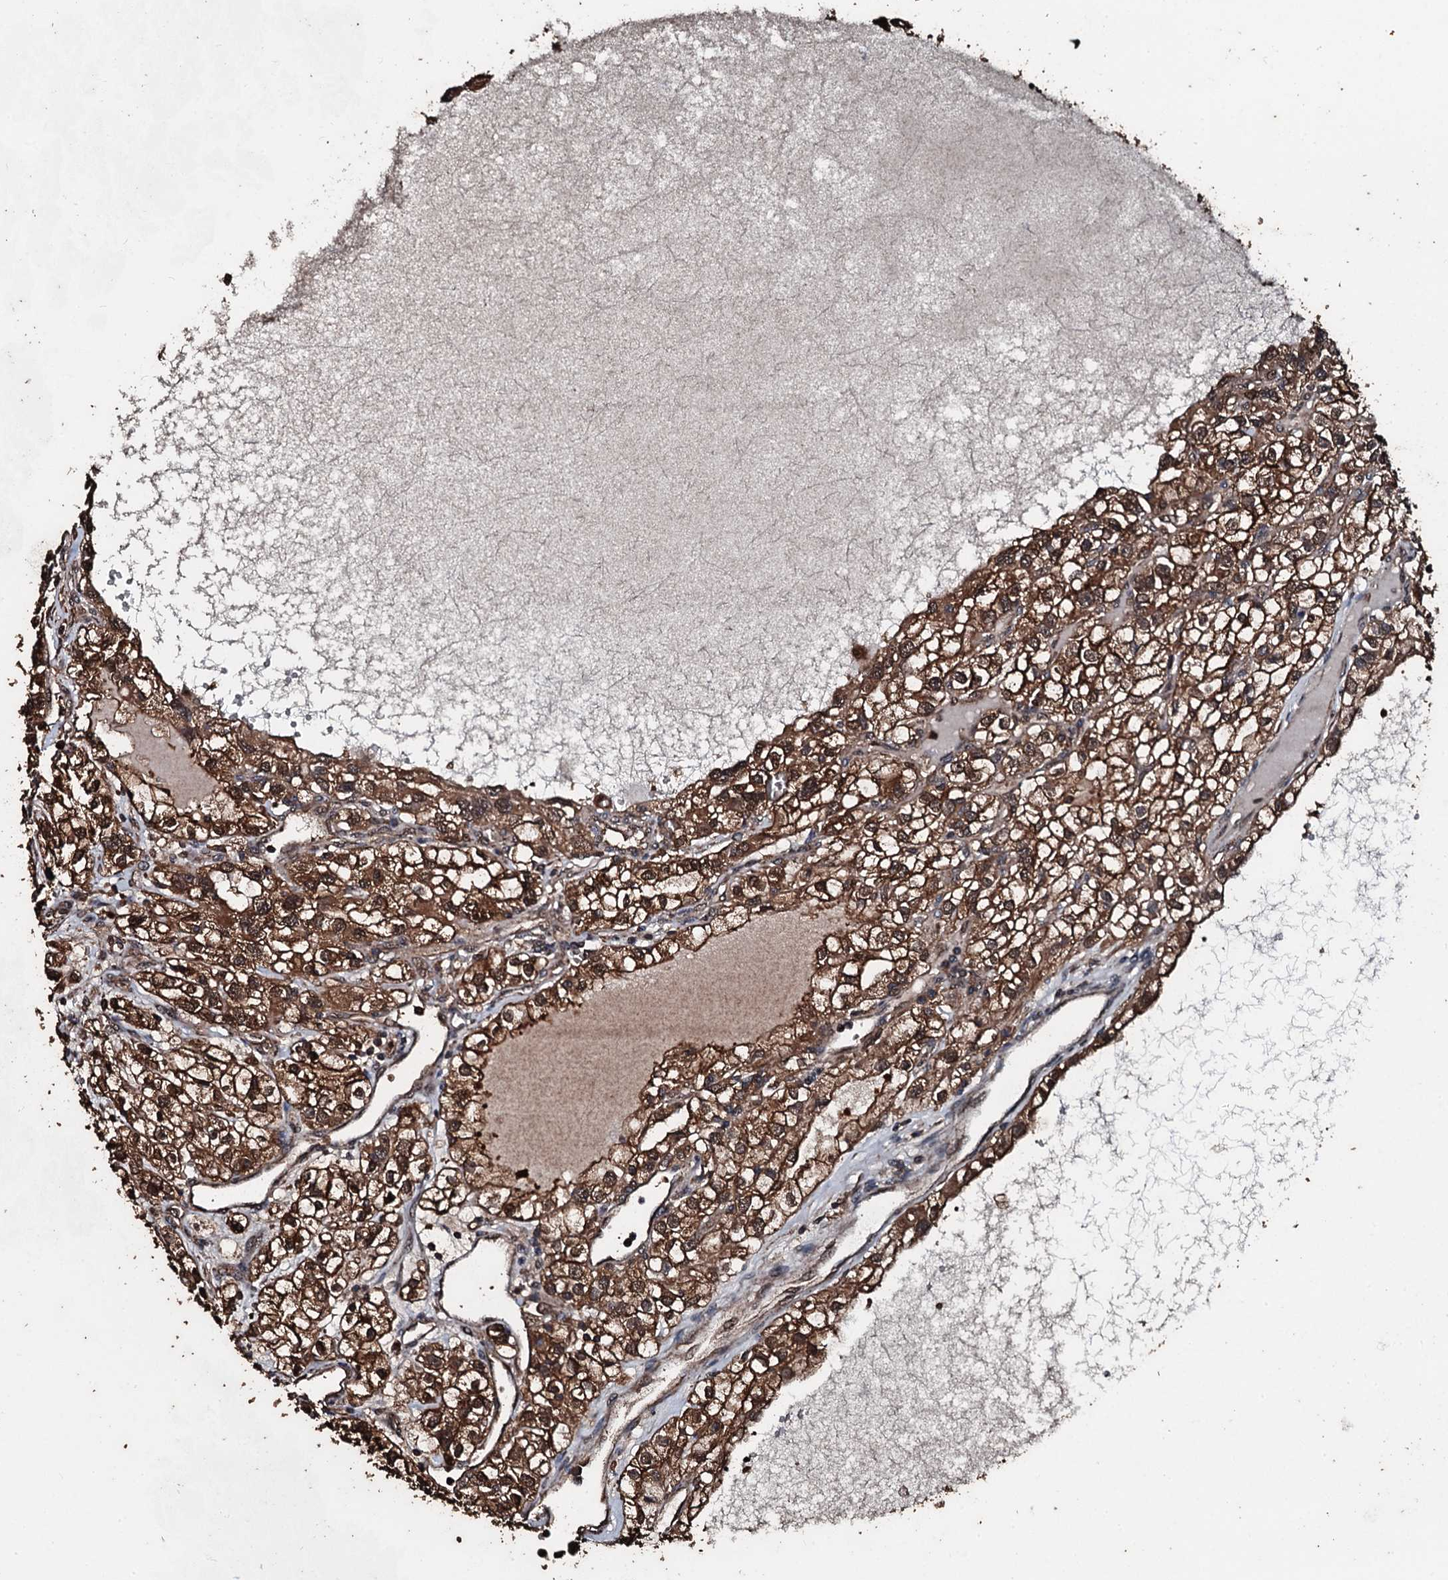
{"staining": {"intensity": "strong", "quantity": ">75%", "location": "cytoplasmic/membranous,nuclear"}, "tissue": "renal cancer", "cell_type": "Tumor cells", "image_type": "cancer", "snomed": [{"axis": "morphology", "description": "Adenocarcinoma, NOS"}, {"axis": "topography", "description": "Kidney"}], "caption": "Strong cytoplasmic/membranous and nuclear positivity is present in approximately >75% of tumor cells in adenocarcinoma (renal).", "gene": "FAAP24", "patient": {"sex": "female", "age": 57}}